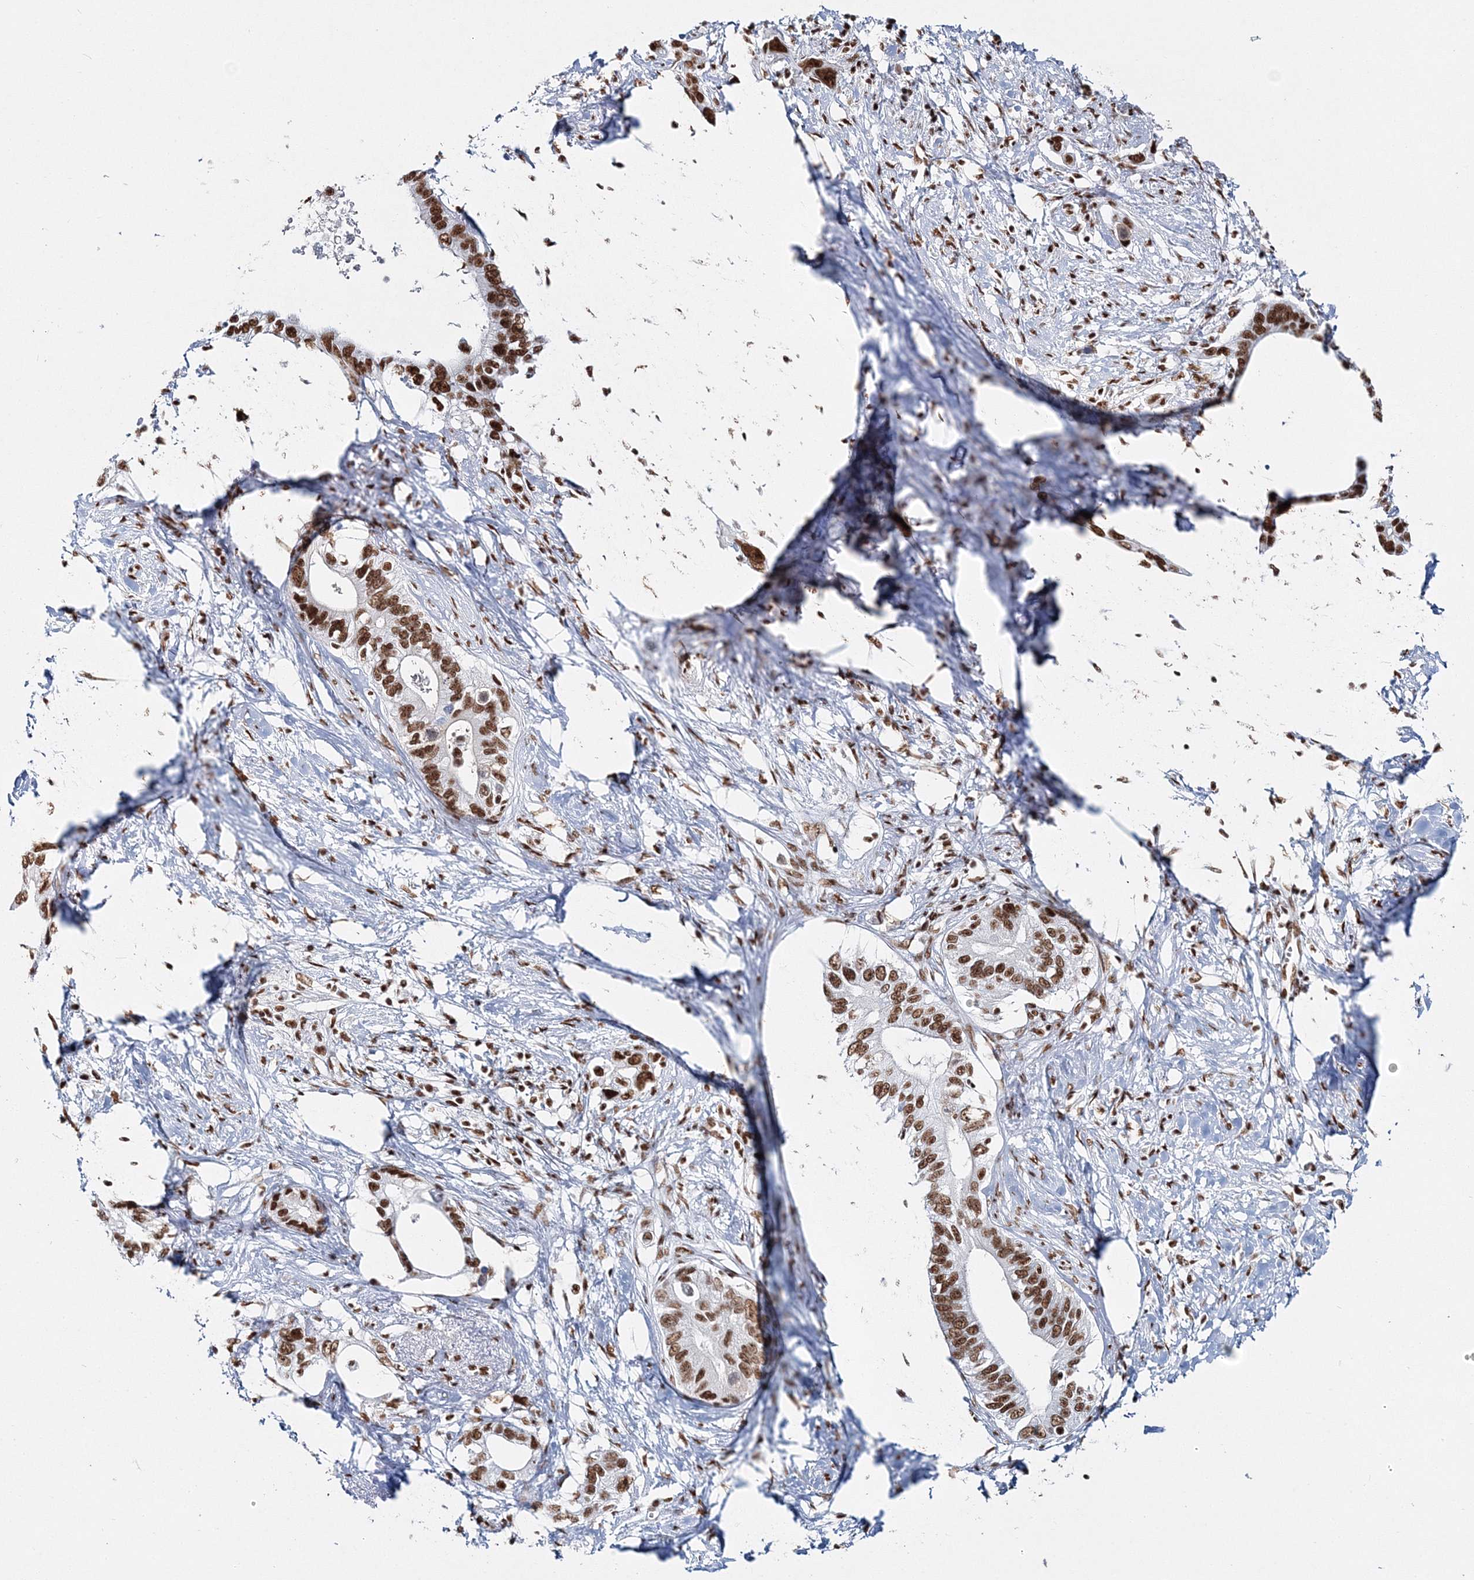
{"staining": {"intensity": "strong", "quantity": ">75%", "location": "nuclear"}, "tissue": "pancreatic cancer", "cell_type": "Tumor cells", "image_type": "cancer", "snomed": [{"axis": "morphology", "description": "Normal tissue, NOS"}, {"axis": "morphology", "description": "Adenocarcinoma, NOS"}, {"axis": "topography", "description": "Pancreas"}, {"axis": "topography", "description": "Peripheral nerve tissue"}], "caption": "Strong nuclear expression is seen in about >75% of tumor cells in adenocarcinoma (pancreatic).", "gene": "QRICH1", "patient": {"sex": "male", "age": 59}}